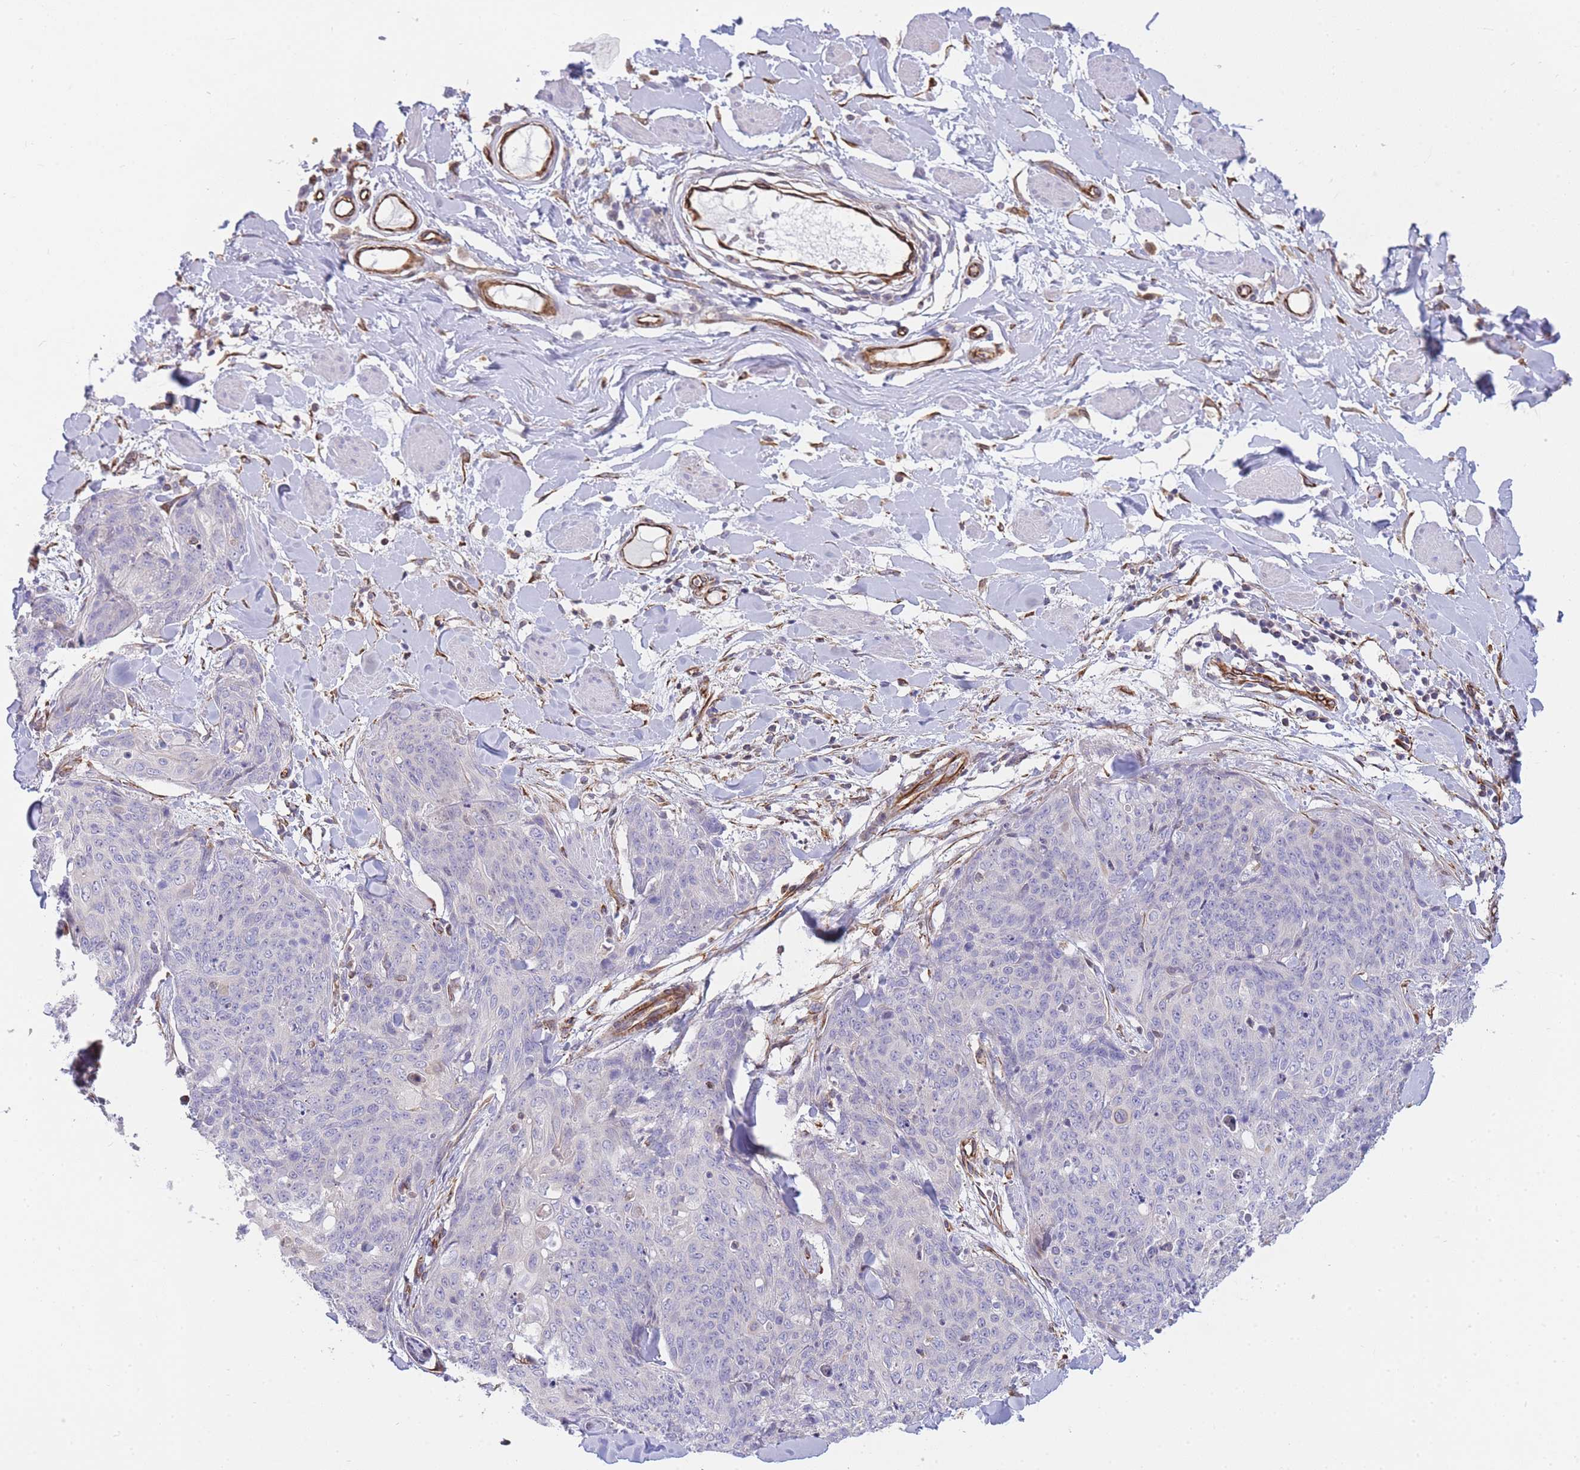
{"staining": {"intensity": "negative", "quantity": "none", "location": "none"}, "tissue": "skin cancer", "cell_type": "Tumor cells", "image_type": "cancer", "snomed": [{"axis": "morphology", "description": "Squamous cell carcinoma, NOS"}, {"axis": "topography", "description": "Skin"}, {"axis": "topography", "description": "Vulva"}], "caption": "Immunohistochemistry of human squamous cell carcinoma (skin) demonstrates no staining in tumor cells.", "gene": "ECPAS", "patient": {"sex": "female", "age": 85}}